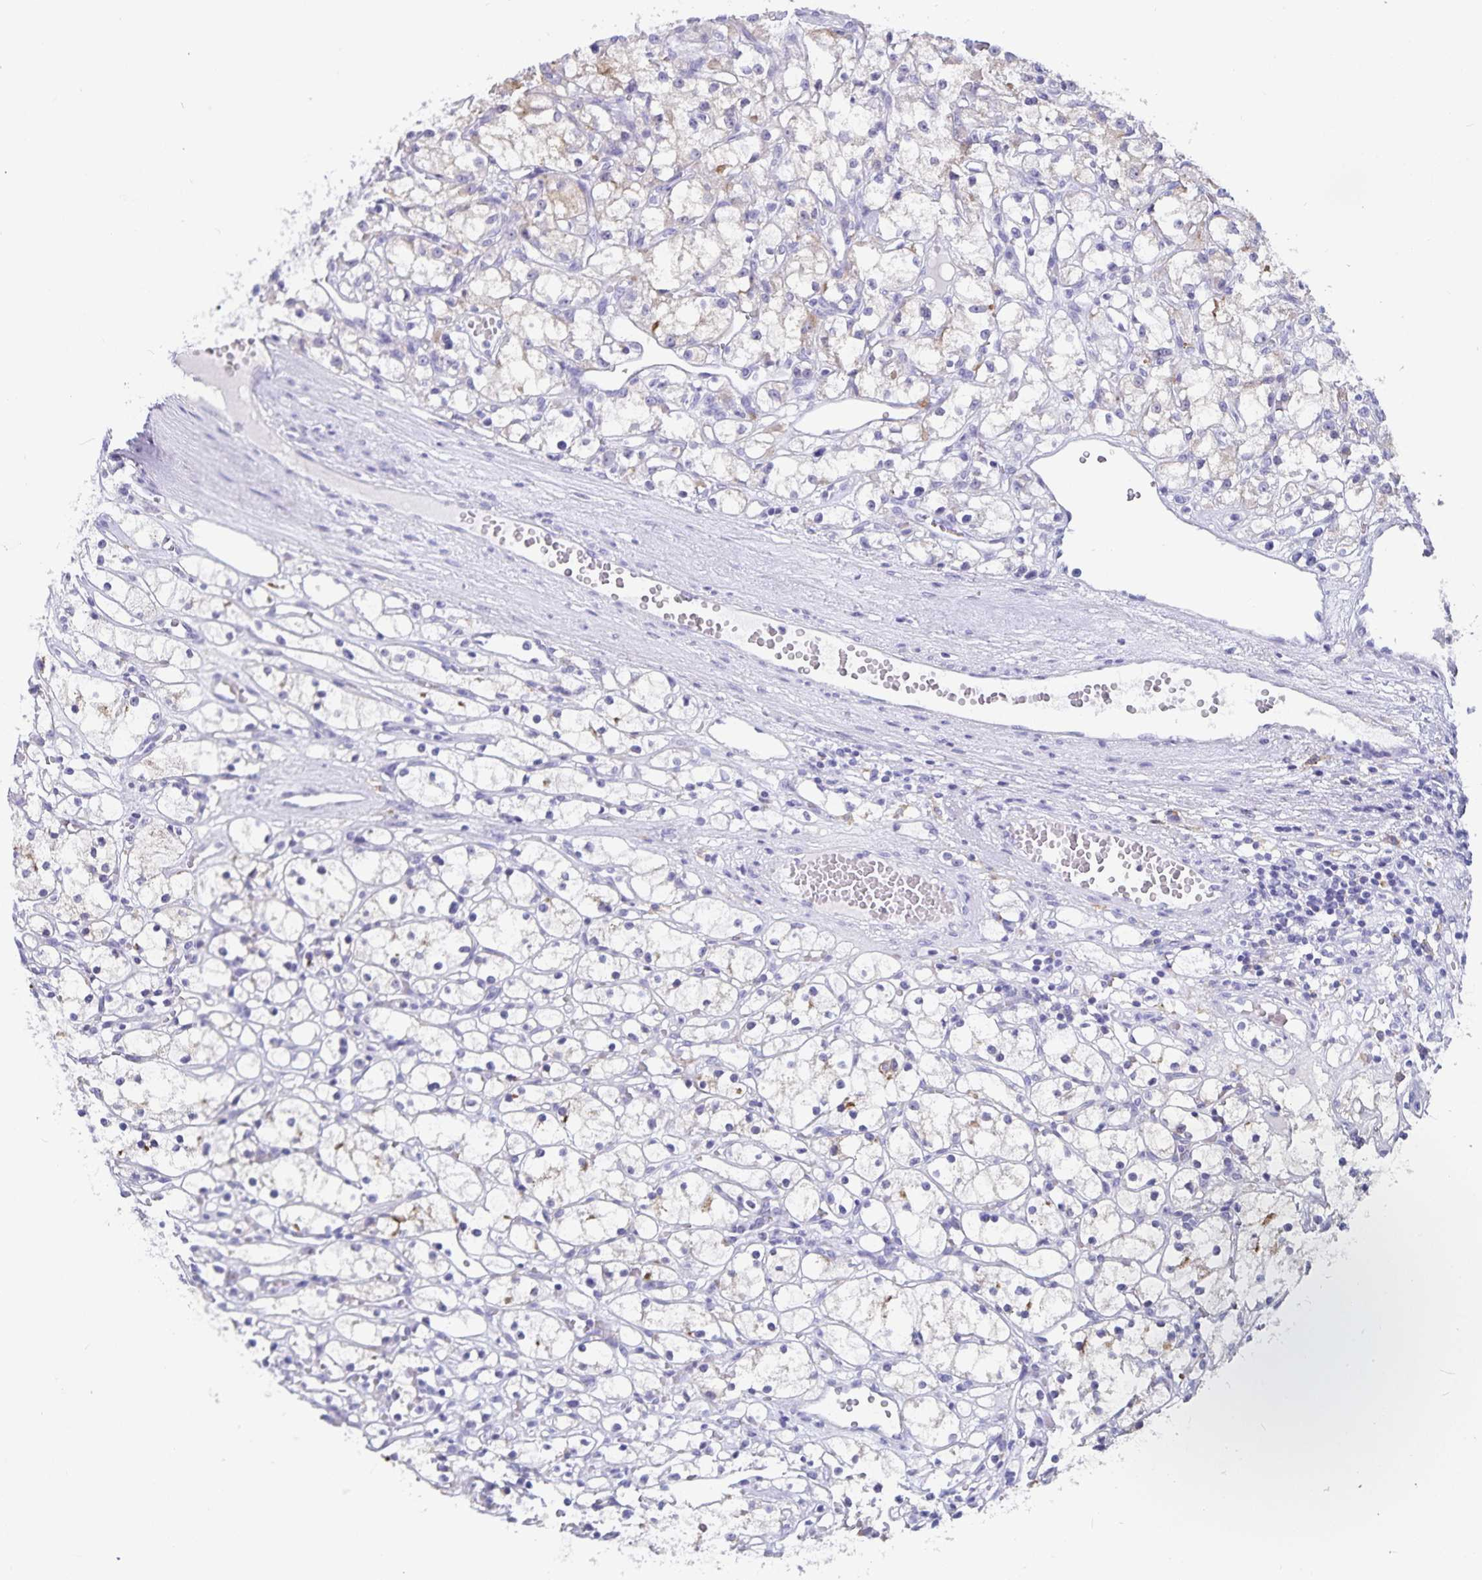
{"staining": {"intensity": "negative", "quantity": "none", "location": "none"}, "tissue": "renal cancer", "cell_type": "Tumor cells", "image_type": "cancer", "snomed": [{"axis": "morphology", "description": "Adenocarcinoma, NOS"}, {"axis": "topography", "description": "Kidney"}], "caption": "High power microscopy micrograph of an immunohistochemistry (IHC) micrograph of renal cancer, revealing no significant positivity in tumor cells.", "gene": "PLAC1", "patient": {"sex": "female", "age": 59}}